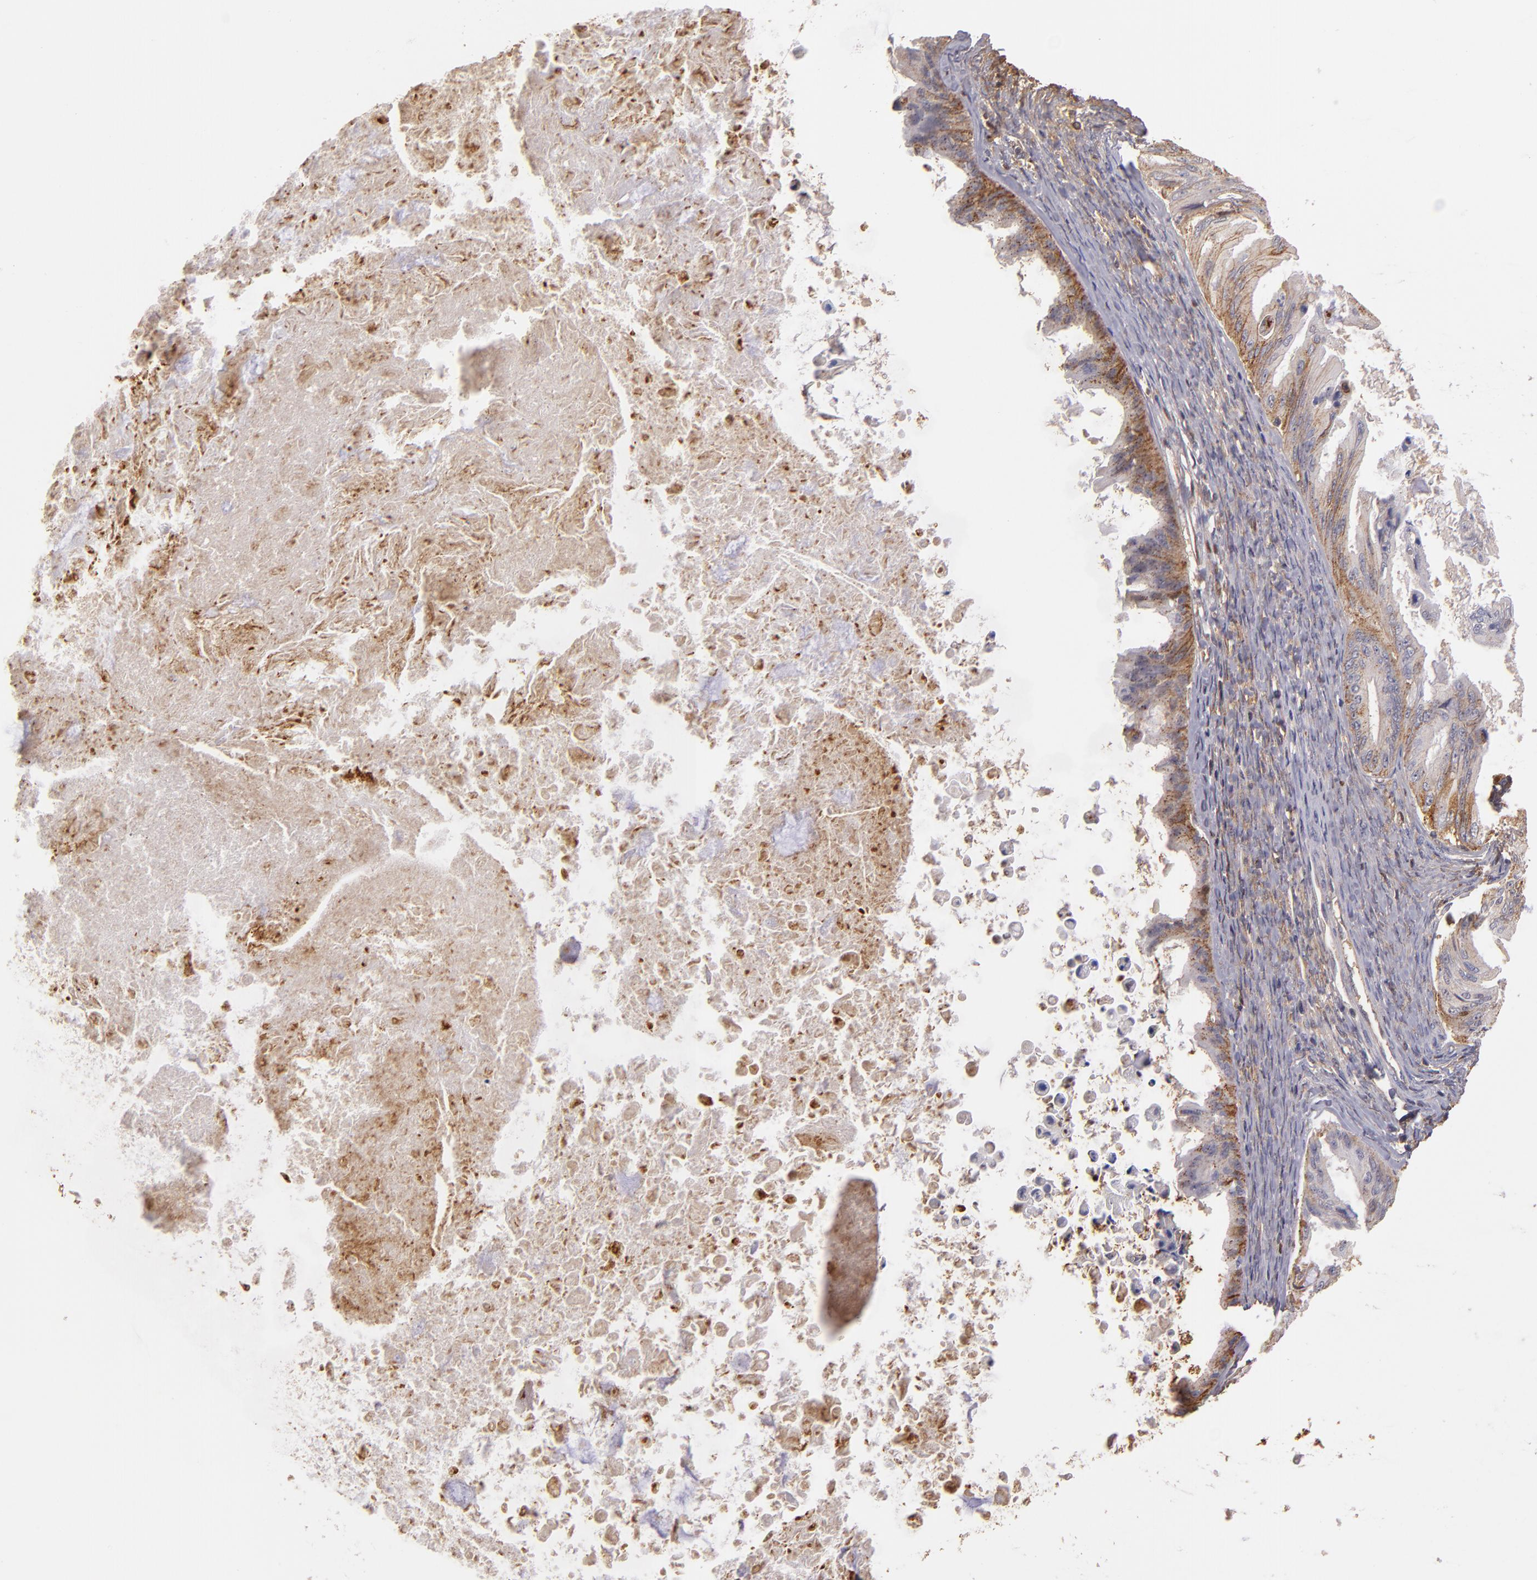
{"staining": {"intensity": "moderate", "quantity": ">75%", "location": "cytoplasmic/membranous"}, "tissue": "ovarian cancer", "cell_type": "Tumor cells", "image_type": "cancer", "snomed": [{"axis": "morphology", "description": "Cystadenocarcinoma, mucinous, NOS"}, {"axis": "topography", "description": "Ovary"}], "caption": "Immunohistochemistry histopathology image of neoplastic tissue: human ovarian cancer (mucinous cystadenocarcinoma) stained using immunohistochemistry displays medium levels of moderate protein expression localized specifically in the cytoplasmic/membranous of tumor cells, appearing as a cytoplasmic/membranous brown color.", "gene": "SERPINC1", "patient": {"sex": "female", "age": 37}}